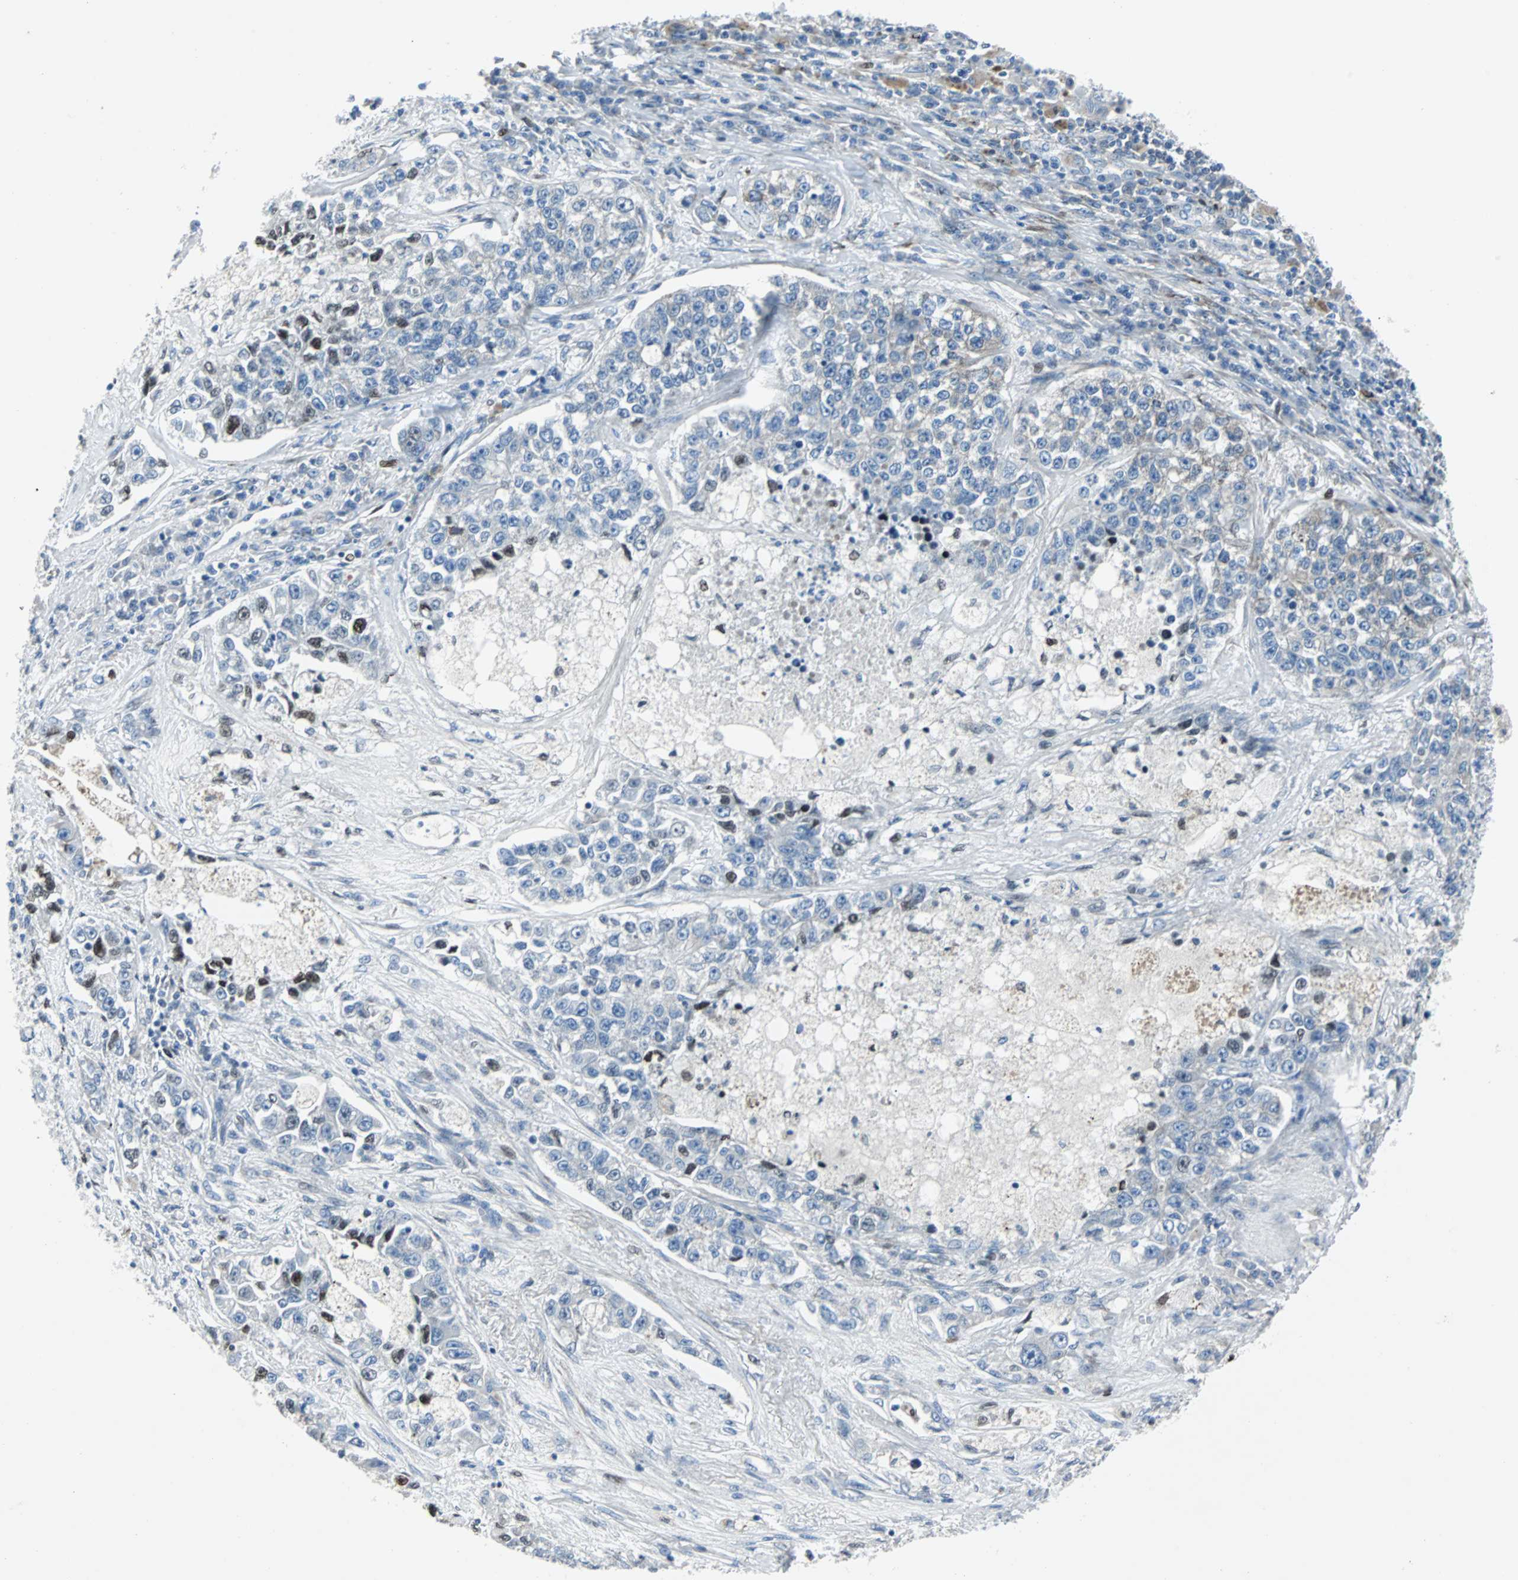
{"staining": {"intensity": "weak", "quantity": "<25%", "location": "nuclear"}, "tissue": "lung cancer", "cell_type": "Tumor cells", "image_type": "cancer", "snomed": [{"axis": "morphology", "description": "Adenocarcinoma, NOS"}, {"axis": "topography", "description": "Lung"}], "caption": "Tumor cells are negative for protein expression in human lung cancer (adenocarcinoma). (Immunohistochemistry (ihc), brightfield microscopy, high magnification).", "gene": "BBC3", "patient": {"sex": "male", "age": 49}}